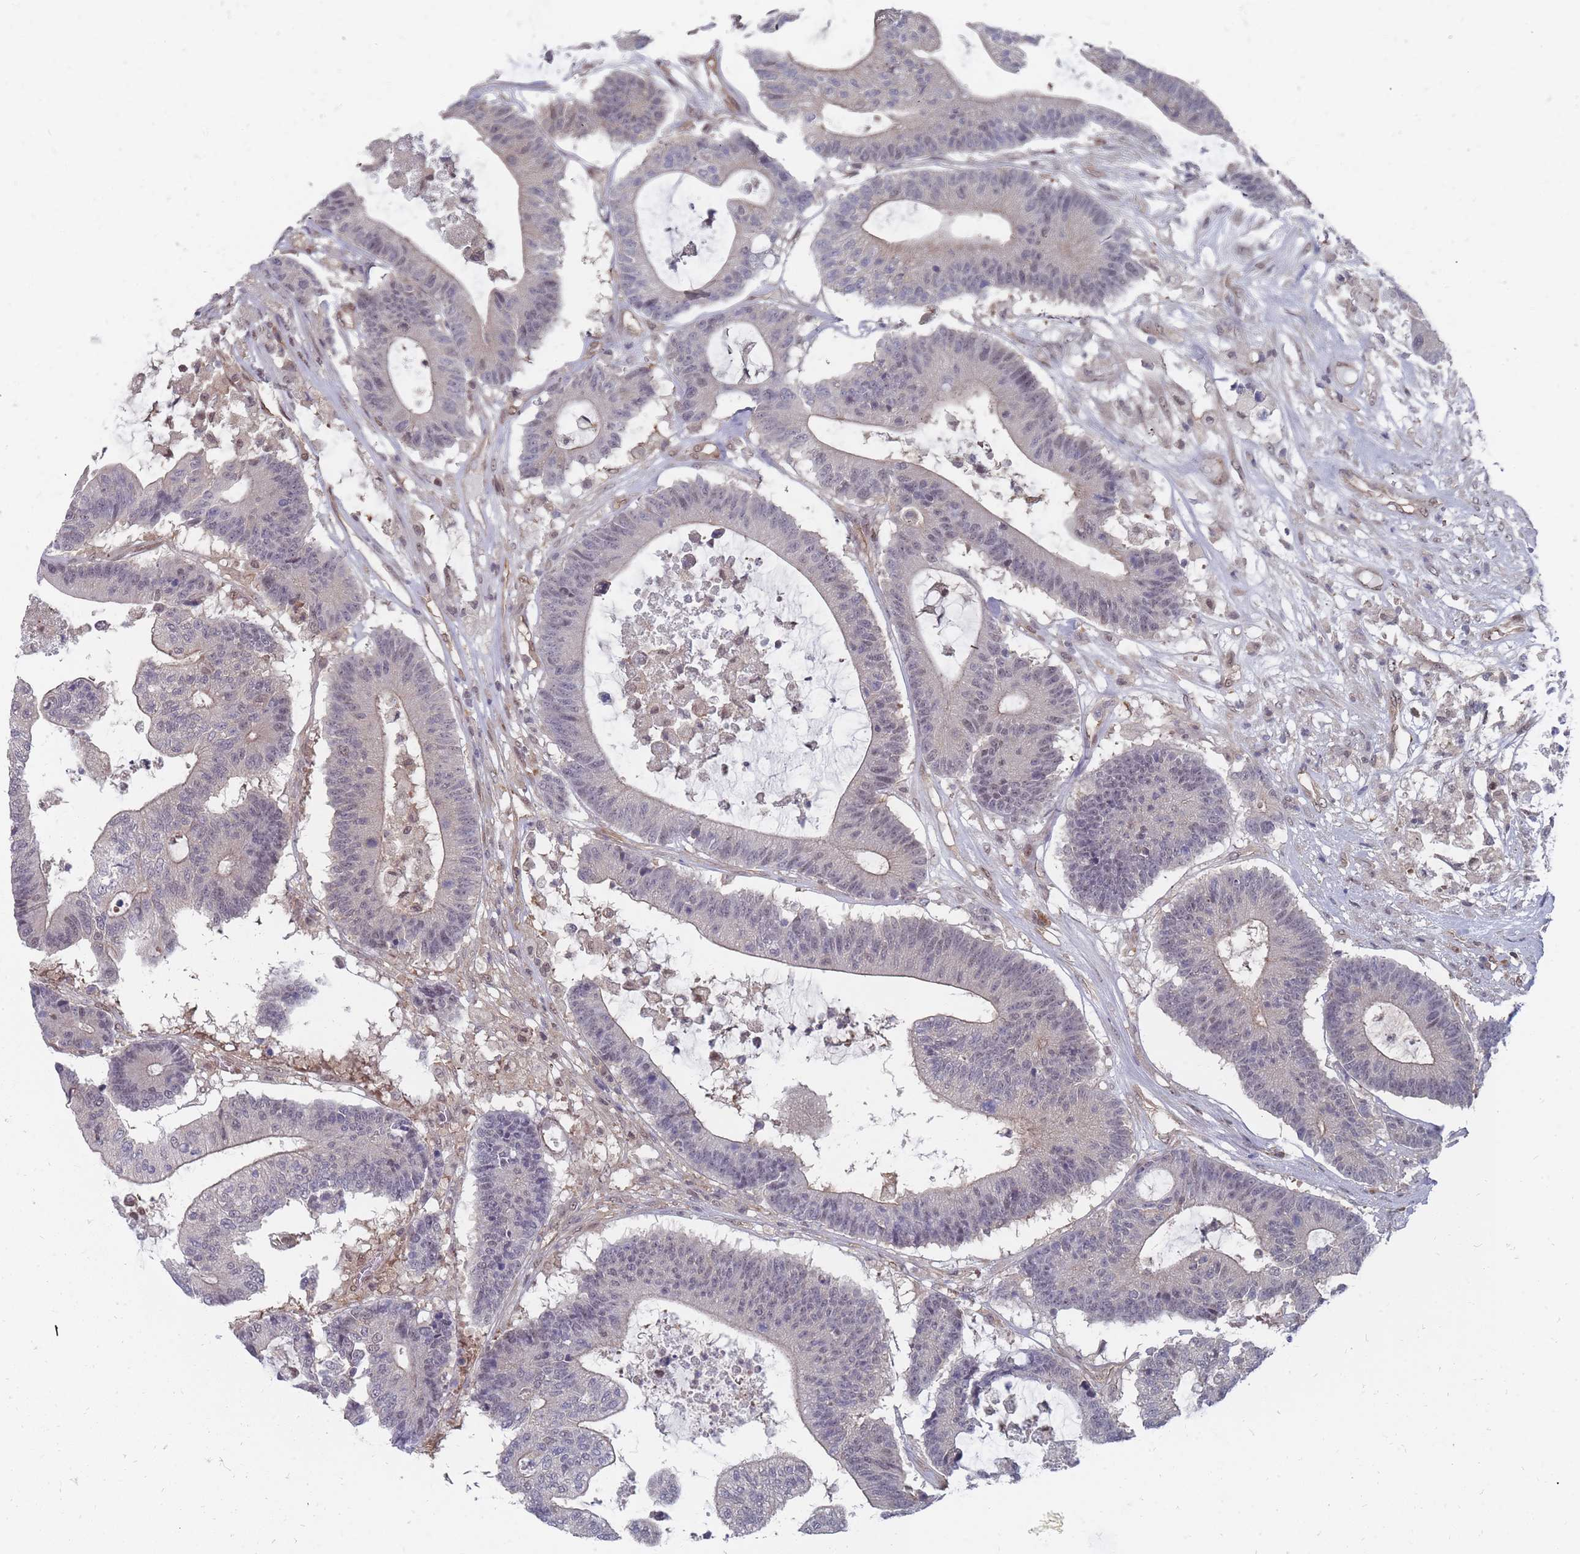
{"staining": {"intensity": "weak", "quantity": "<25%", "location": "cytoplasmic/membranous"}, "tissue": "colorectal cancer", "cell_type": "Tumor cells", "image_type": "cancer", "snomed": [{"axis": "morphology", "description": "Adenocarcinoma, NOS"}, {"axis": "topography", "description": "Colon"}], "caption": "Human adenocarcinoma (colorectal) stained for a protein using immunohistochemistry (IHC) exhibits no positivity in tumor cells.", "gene": "NKD1", "patient": {"sex": "female", "age": 84}}